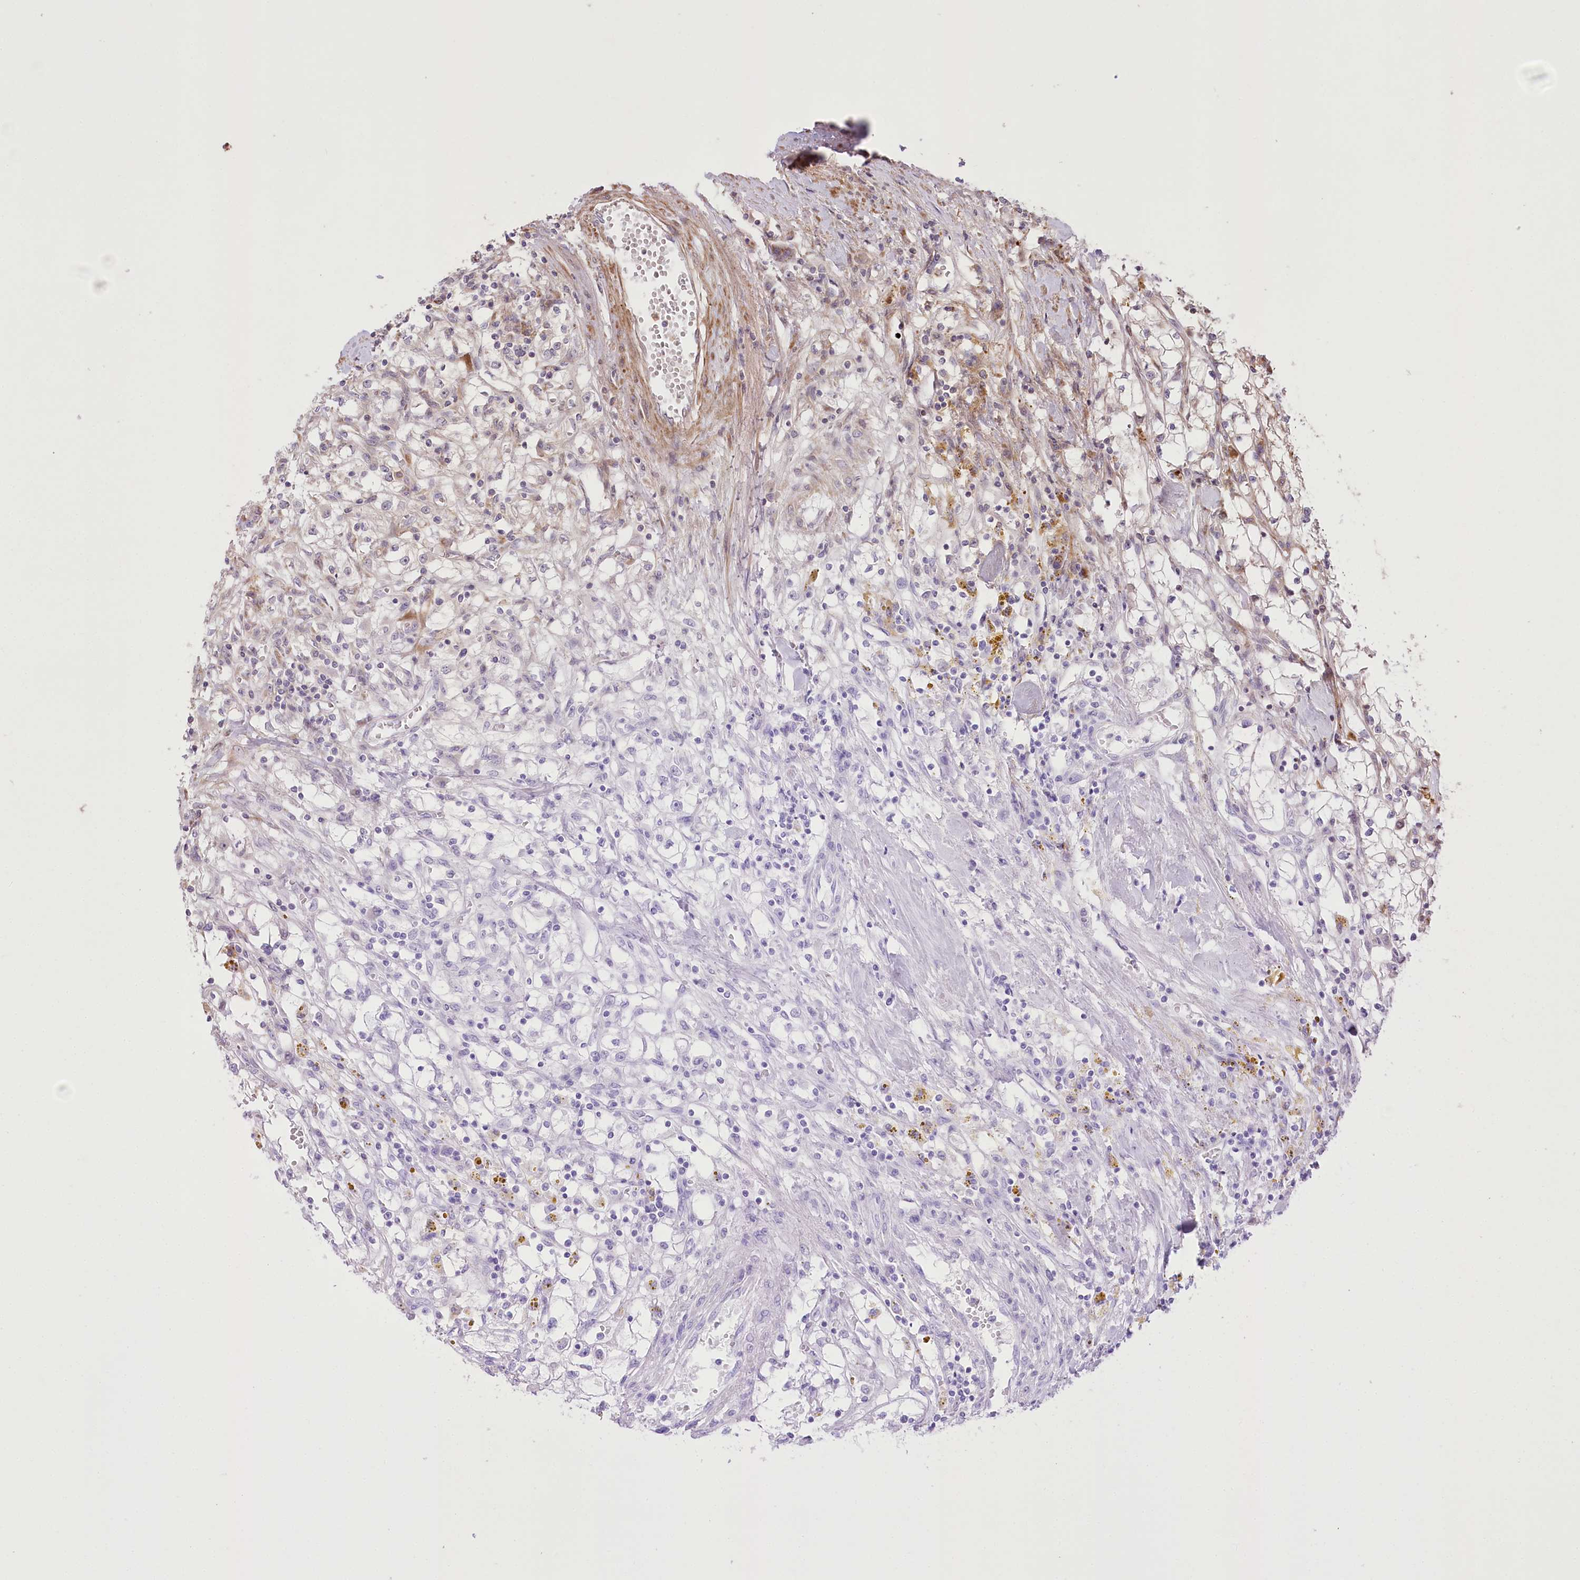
{"staining": {"intensity": "weak", "quantity": "<25%", "location": "cytoplasmic/membranous"}, "tissue": "renal cancer", "cell_type": "Tumor cells", "image_type": "cancer", "snomed": [{"axis": "morphology", "description": "Adenocarcinoma, NOS"}, {"axis": "topography", "description": "Kidney"}], "caption": "Immunohistochemistry (IHC) of adenocarcinoma (renal) reveals no staining in tumor cells.", "gene": "RNF24", "patient": {"sex": "male", "age": 56}}